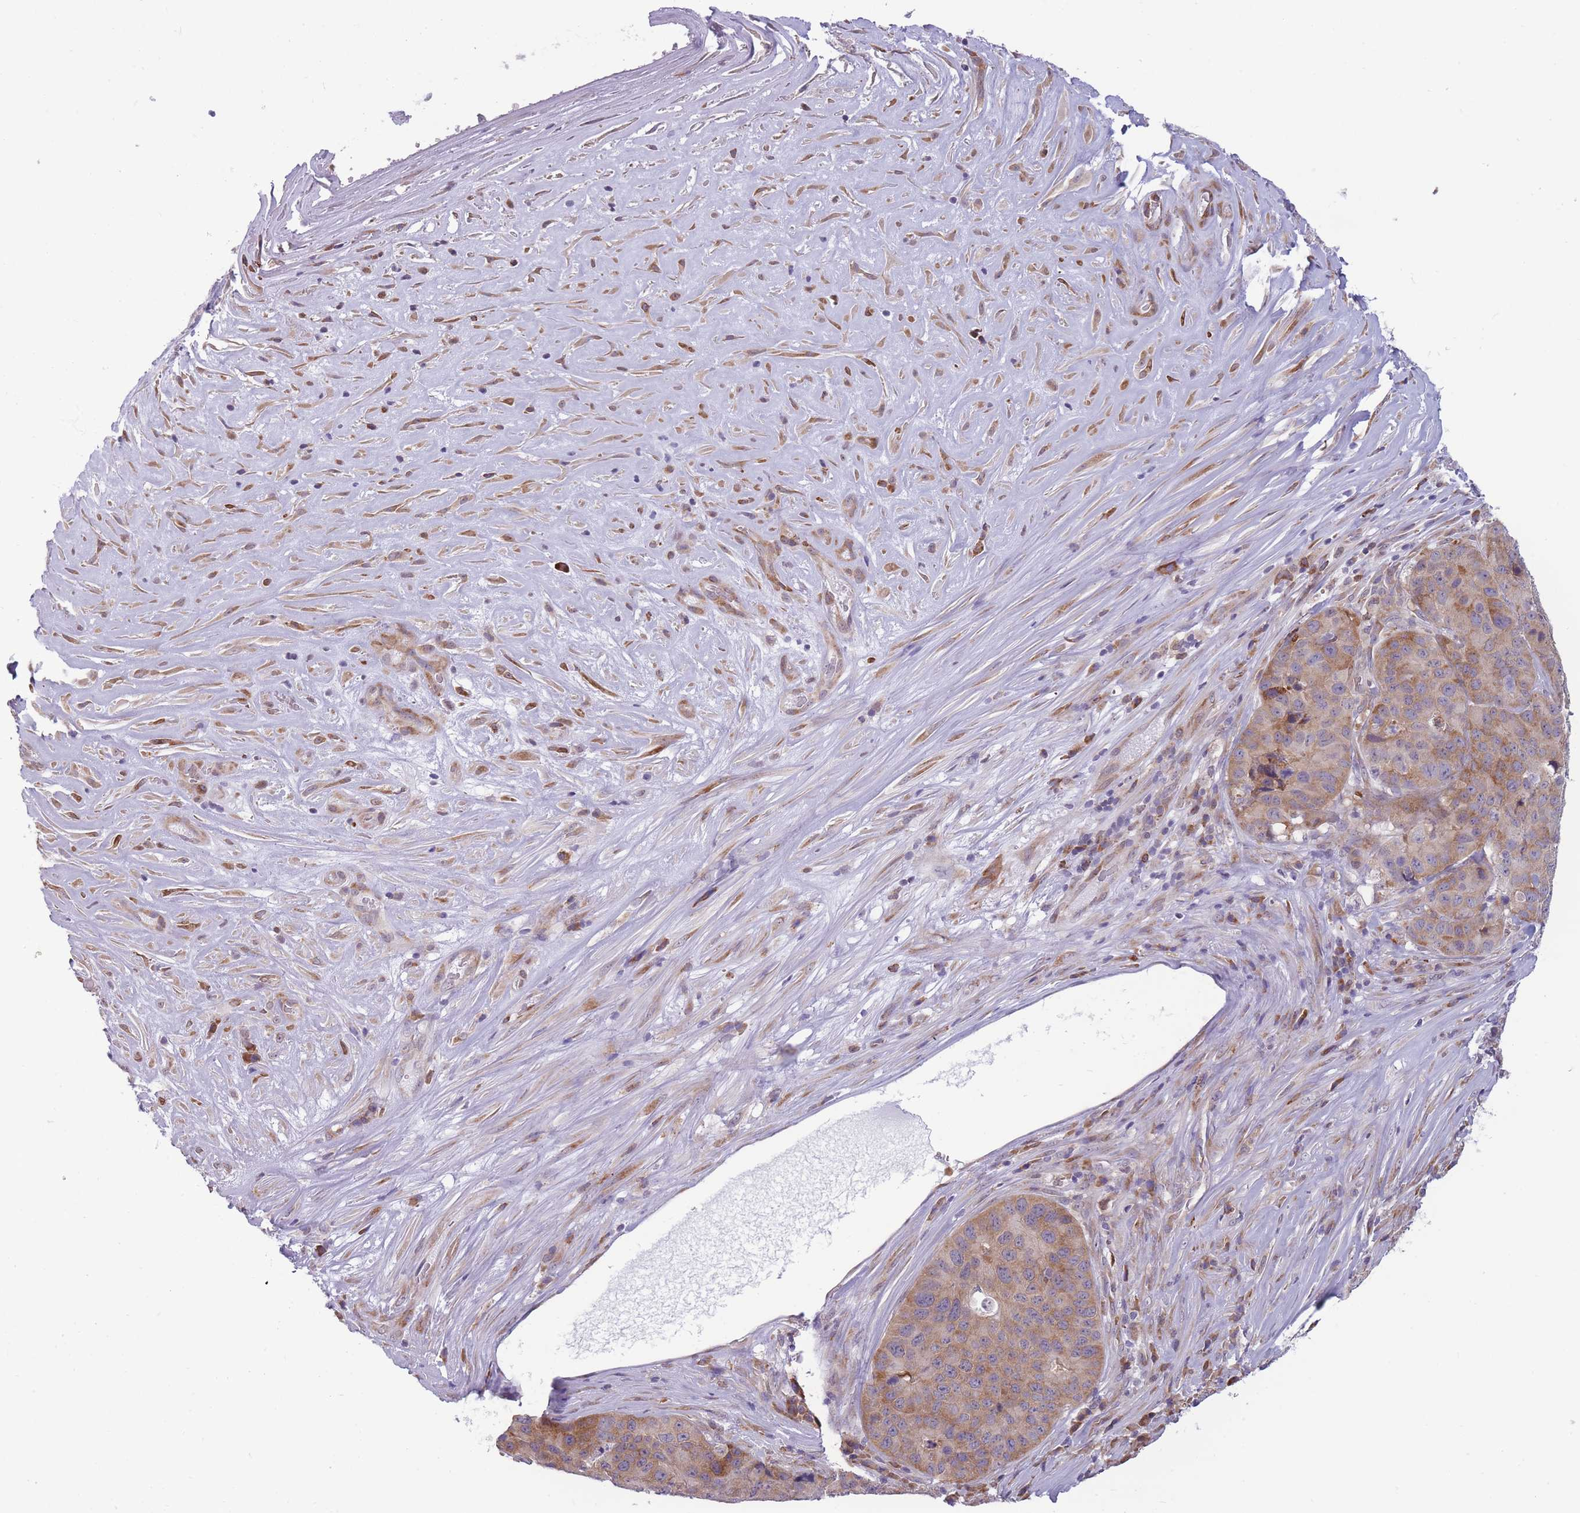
{"staining": {"intensity": "moderate", "quantity": ">75%", "location": "cytoplasmic/membranous"}, "tissue": "stomach cancer", "cell_type": "Tumor cells", "image_type": "cancer", "snomed": [{"axis": "morphology", "description": "Adenocarcinoma, NOS"}, {"axis": "topography", "description": "Stomach"}], "caption": "Human adenocarcinoma (stomach) stained with a brown dye exhibits moderate cytoplasmic/membranous positive positivity in approximately >75% of tumor cells.", "gene": "TMEM121", "patient": {"sex": "male", "age": 71}}